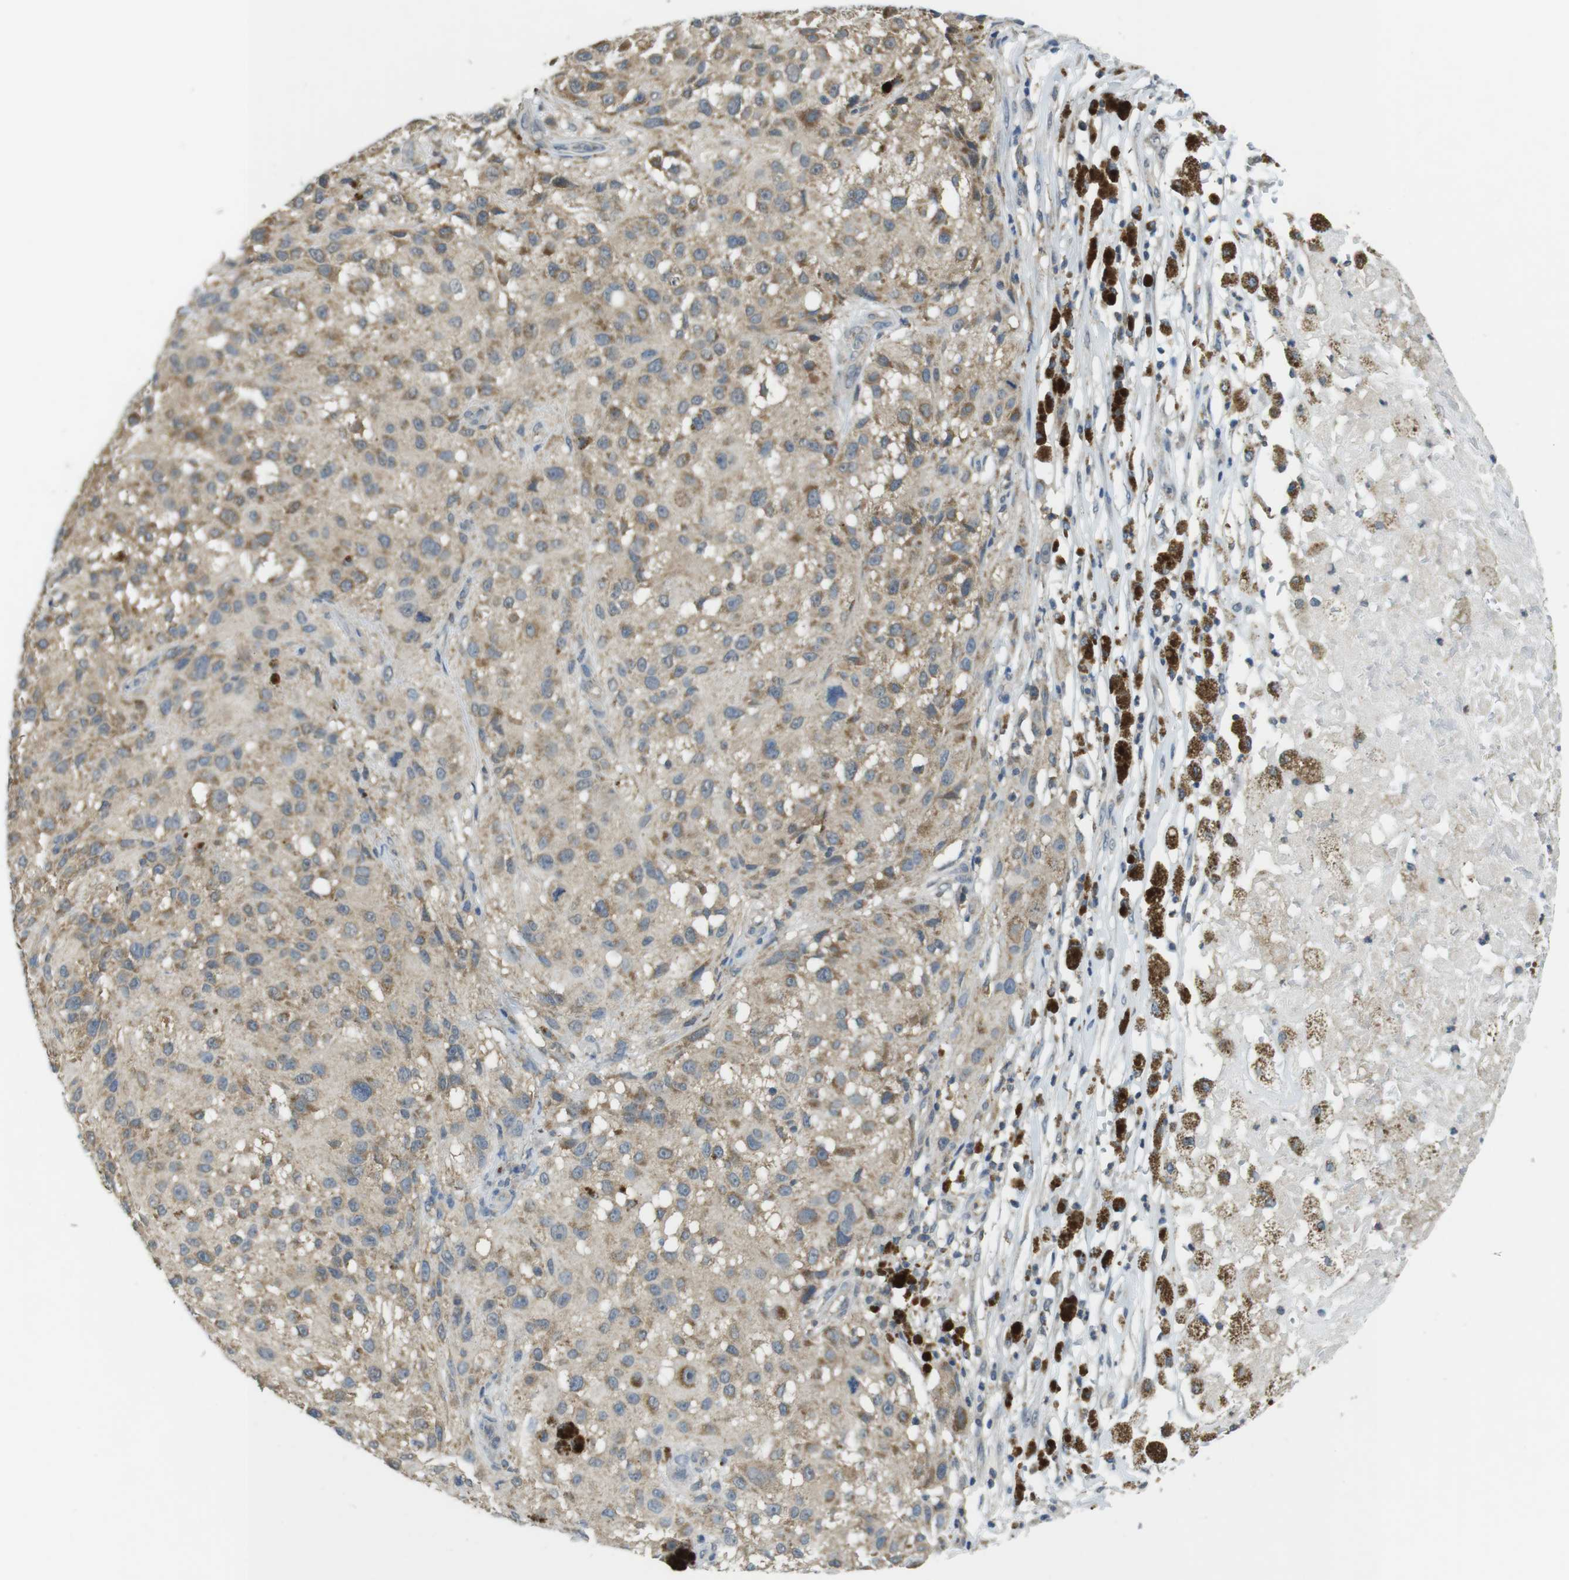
{"staining": {"intensity": "weak", "quantity": ">75%", "location": "cytoplasmic/membranous"}, "tissue": "melanoma", "cell_type": "Tumor cells", "image_type": "cancer", "snomed": [{"axis": "morphology", "description": "Necrosis, NOS"}, {"axis": "morphology", "description": "Malignant melanoma, NOS"}, {"axis": "topography", "description": "Skin"}], "caption": "The micrograph exhibits immunohistochemical staining of melanoma. There is weak cytoplasmic/membranous expression is seen in approximately >75% of tumor cells. (DAB (3,3'-diaminobenzidine) IHC with brightfield microscopy, high magnification).", "gene": "BRI3BP", "patient": {"sex": "female", "age": 87}}